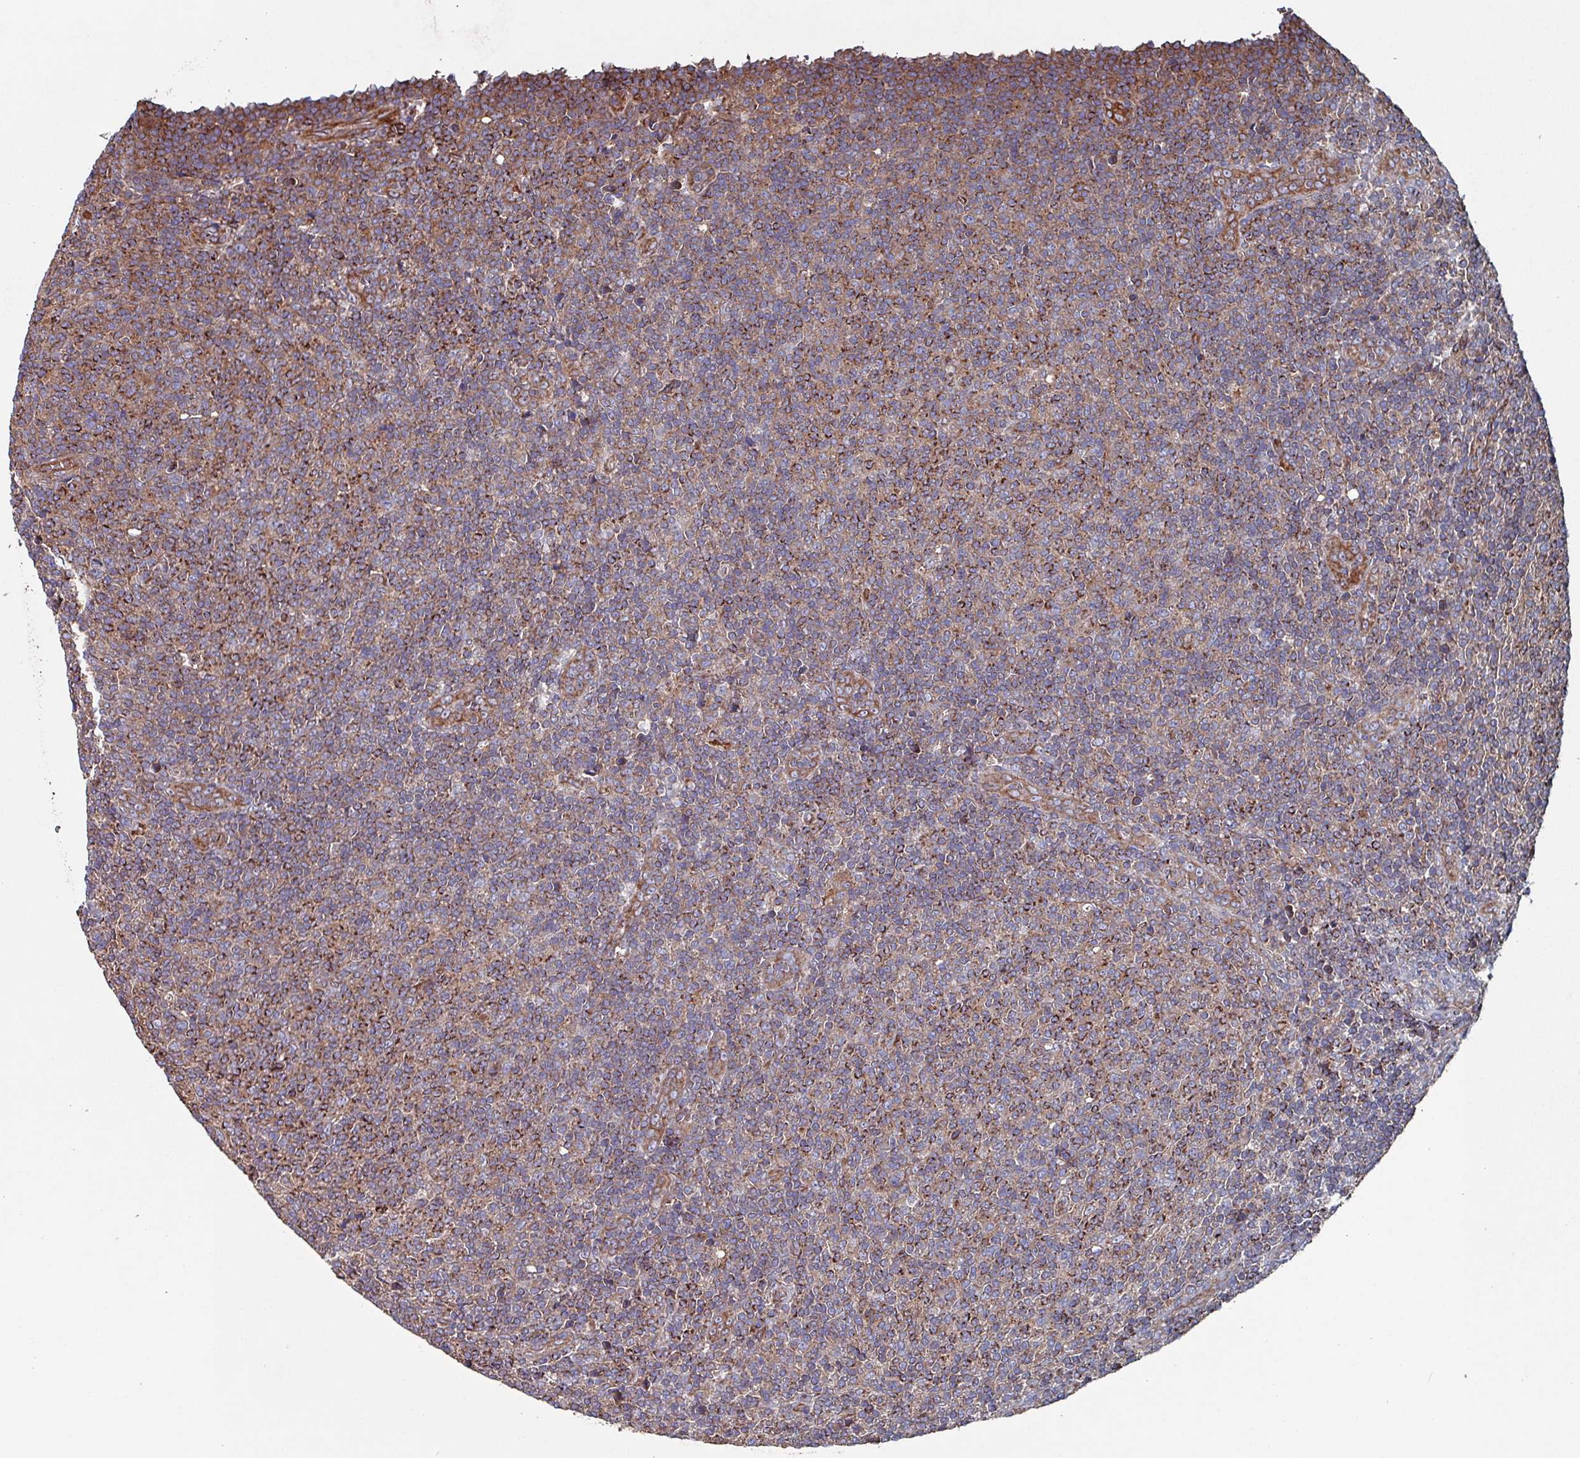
{"staining": {"intensity": "moderate", "quantity": "25%-75%", "location": "cytoplasmic/membranous"}, "tissue": "lymphoma", "cell_type": "Tumor cells", "image_type": "cancer", "snomed": [{"axis": "morphology", "description": "Malignant lymphoma, non-Hodgkin's type, Low grade"}, {"axis": "topography", "description": "Lymph node"}], "caption": "IHC photomicrograph of neoplastic tissue: human malignant lymphoma, non-Hodgkin's type (low-grade) stained using IHC demonstrates medium levels of moderate protein expression localized specifically in the cytoplasmic/membranous of tumor cells, appearing as a cytoplasmic/membranous brown color.", "gene": "ANO10", "patient": {"sex": "male", "age": 66}}